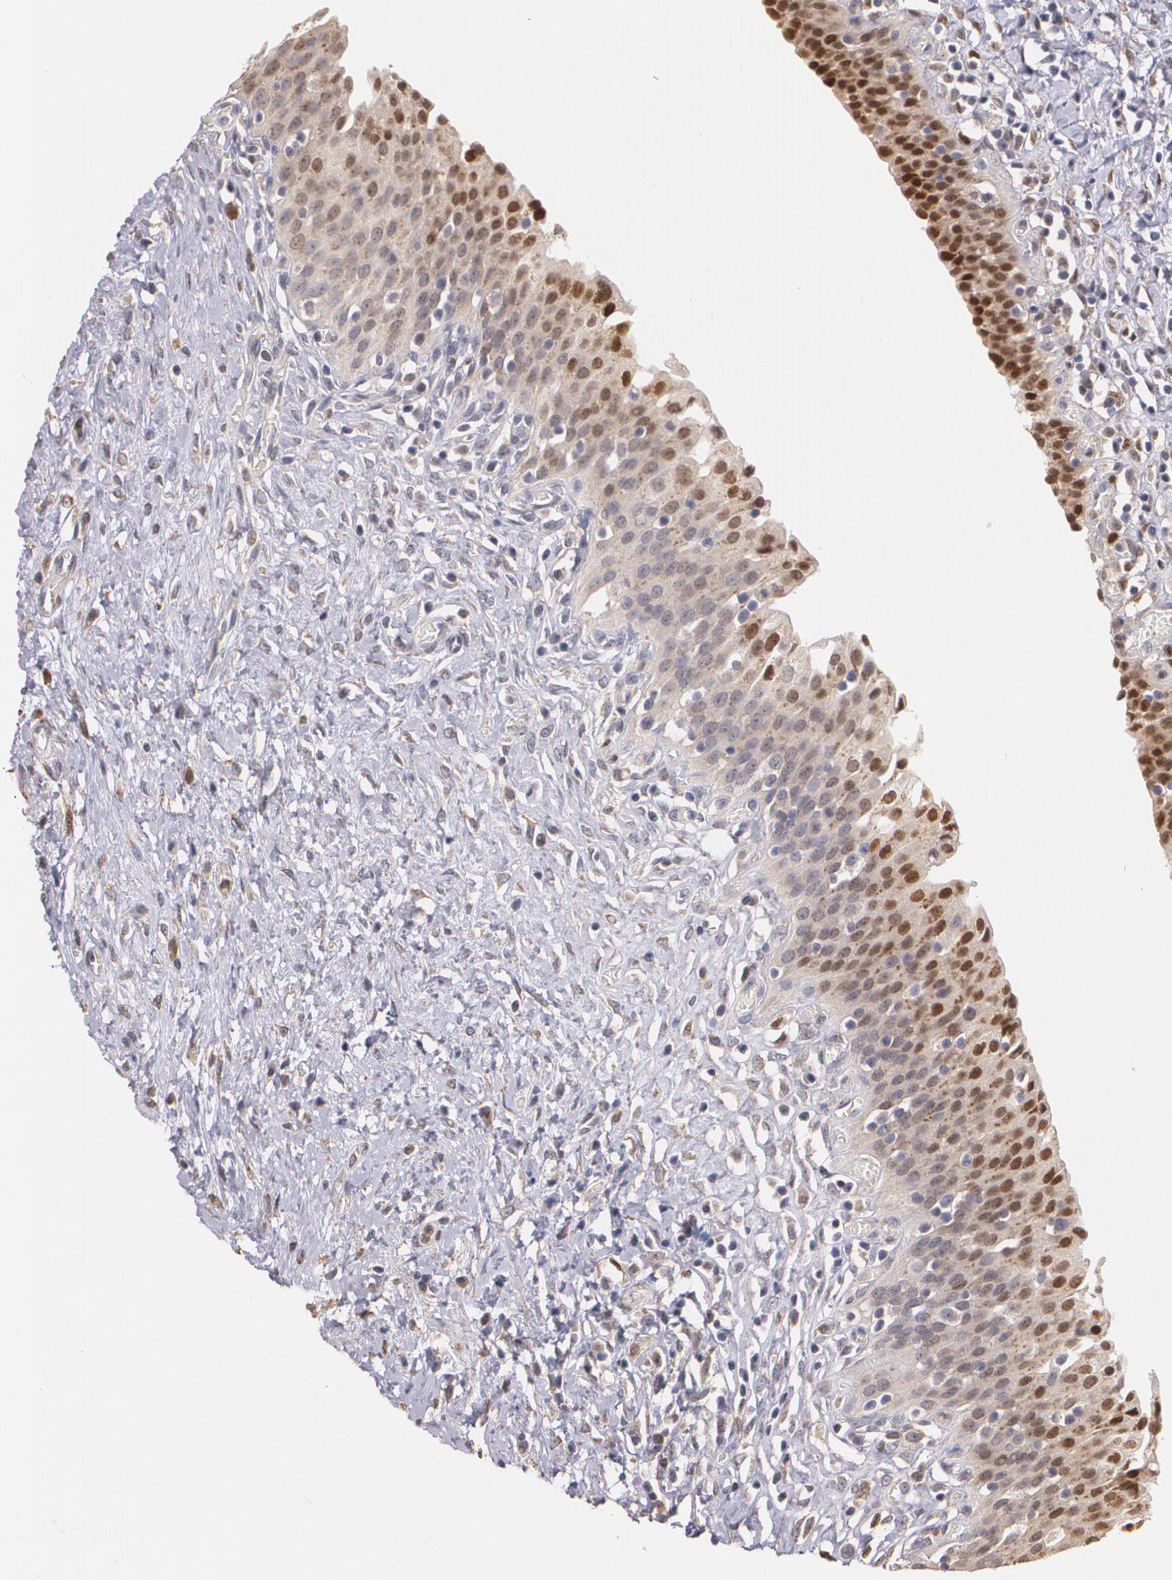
{"staining": {"intensity": "moderate", "quantity": ">75%", "location": "cytoplasmic/membranous,nuclear"}, "tissue": "urinary bladder", "cell_type": "Urothelial cells", "image_type": "normal", "snomed": [{"axis": "morphology", "description": "Normal tissue, NOS"}, {"axis": "topography", "description": "Urinary bladder"}], "caption": "Immunohistochemical staining of benign human urinary bladder shows moderate cytoplasmic/membranous,nuclear protein expression in approximately >75% of urothelial cells. Nuclei are stained in blue.", "gene": "ATF3", "patient": {"sex": "male", "age": 51}}